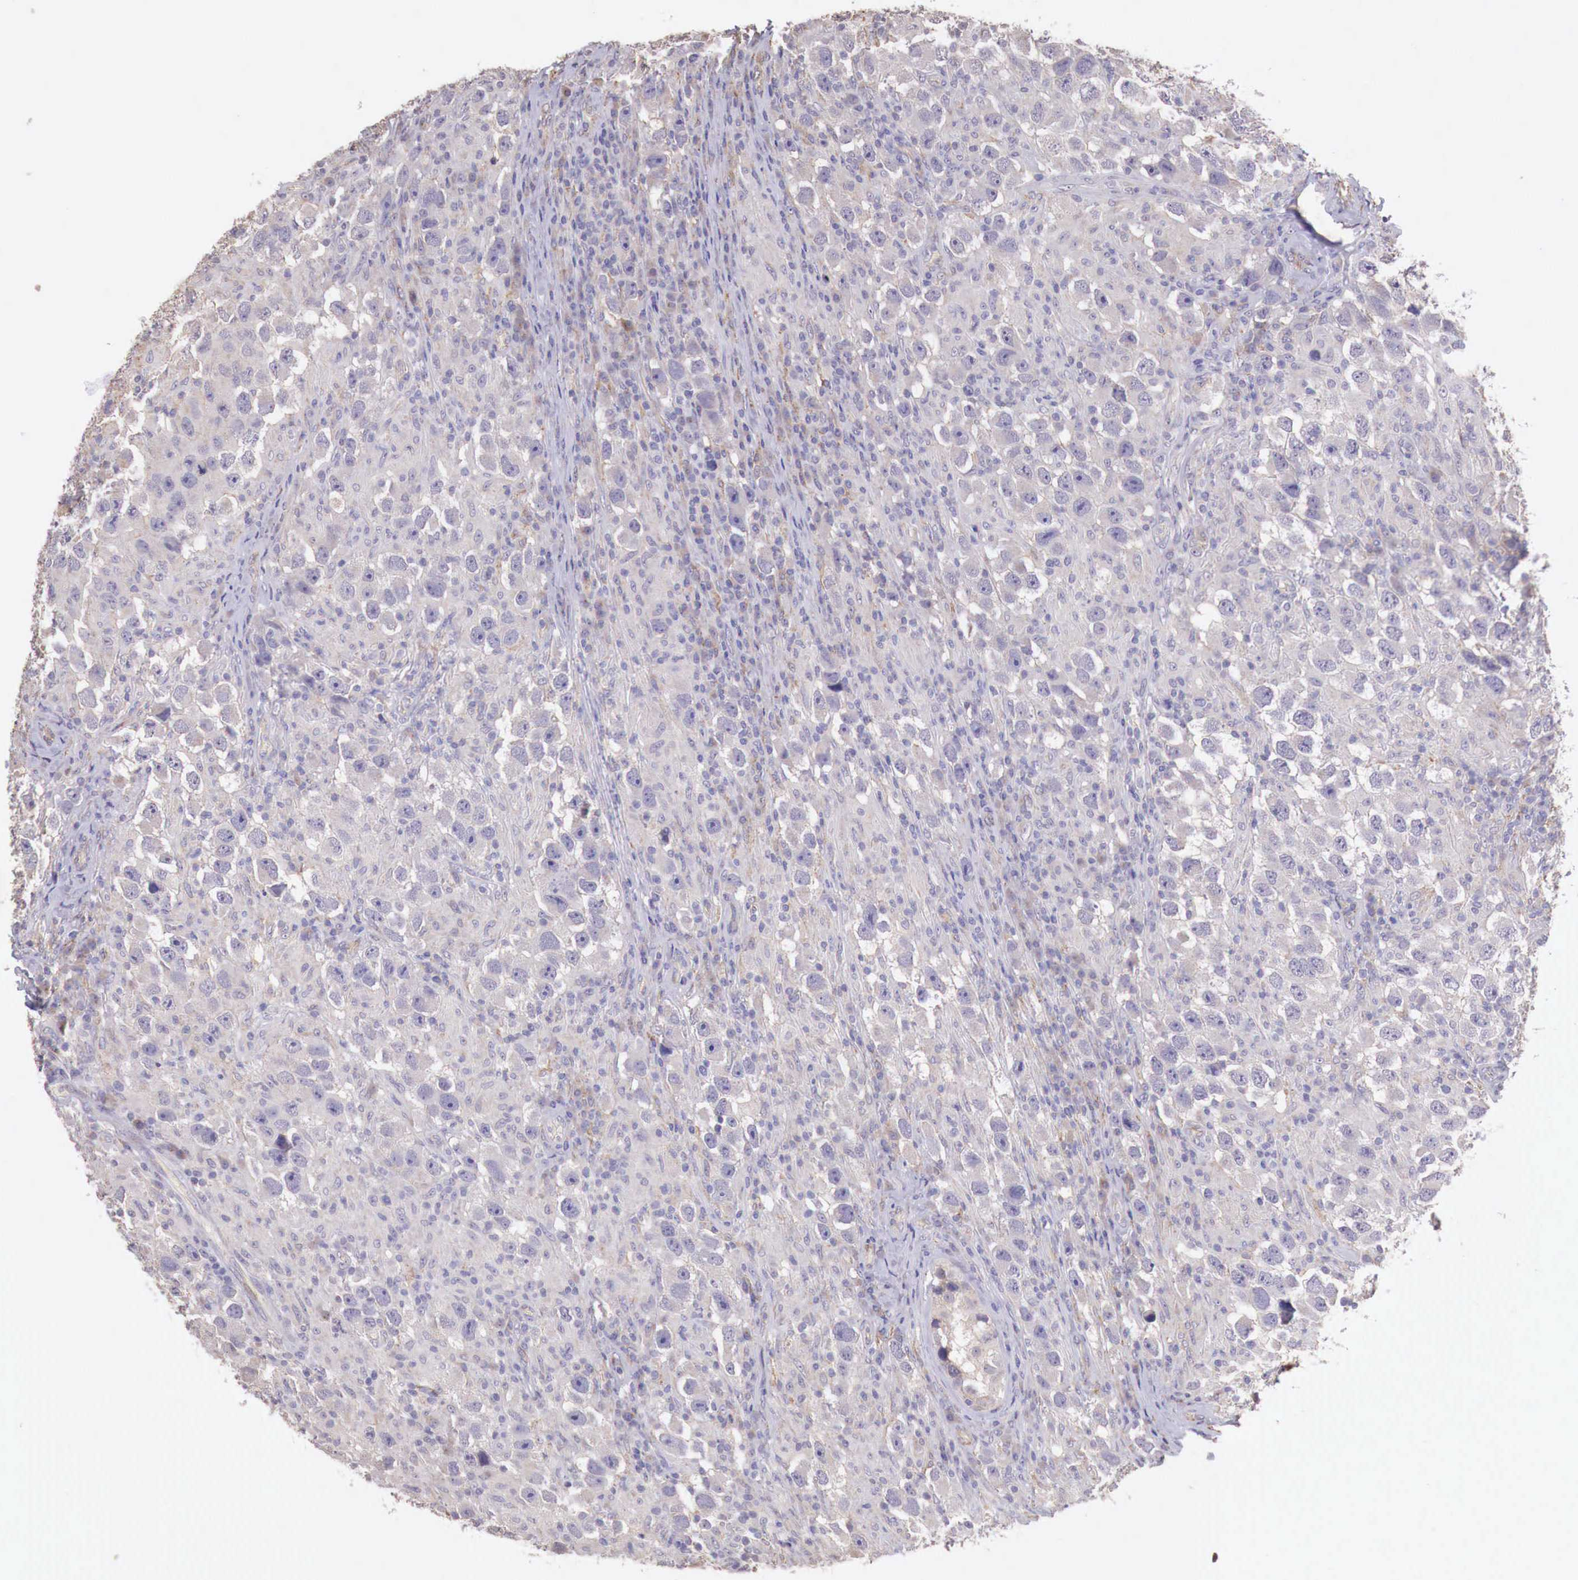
{"staining": {"intensity": "negative", "quantity": "none", "location": "none"}, "tissue": "testis cancer", "cell_type": "Tumor cells", "image_type": "cancer", "snomed": [{"axis": "morphology", "description": "Carcinoma, Embryonal, NOS"}, {"axis": "topography", "description": "Testis"}], "caption": "DAB (3,3'-diaminobenzidine) immunohistochemical staining of testis embryonal carcinoma exhibits no significant expression in tumor cells.", "gene": "CHRDL1", "patient": {"sex": "male", "age": 21}}